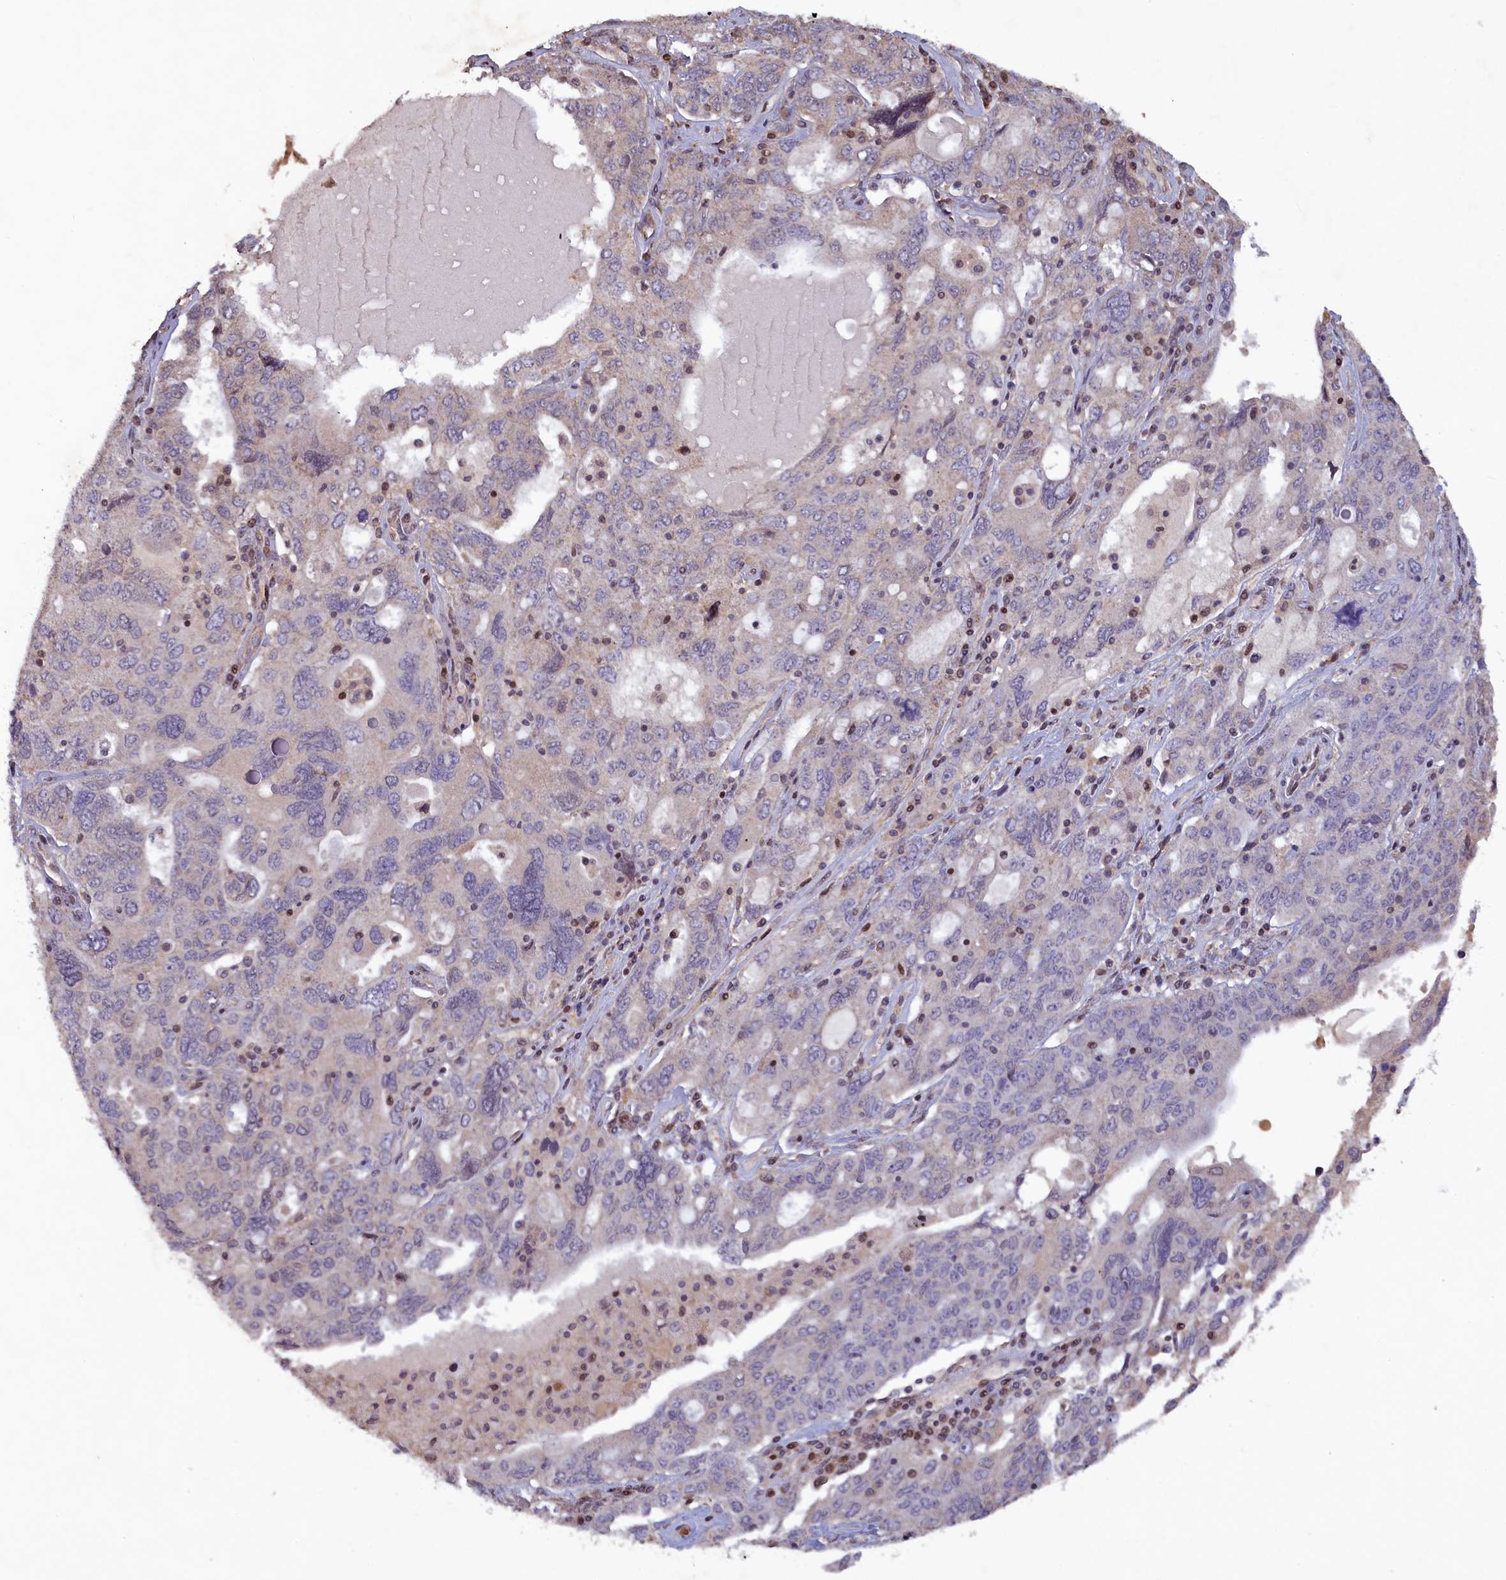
{"staining": {"intensity": "negative", "quantity": "none", "location": "none"}, "tissue": "ovarian cancer", "cell_type": "Tumor cells", "image_type": "cancer", "snomed": [{"axis": "morphology", "description": "Carcinoma, endometroid"}, {"axis": "topography", "description": "Ovary"}], "caption": "Human ovarian endometroid carcinoma stained for a protein using immunohistochemistry (IHC) displays no expression in tumor cells.", "gene": "NUBP1", "patient": {"sex": "female", "age": 62}}